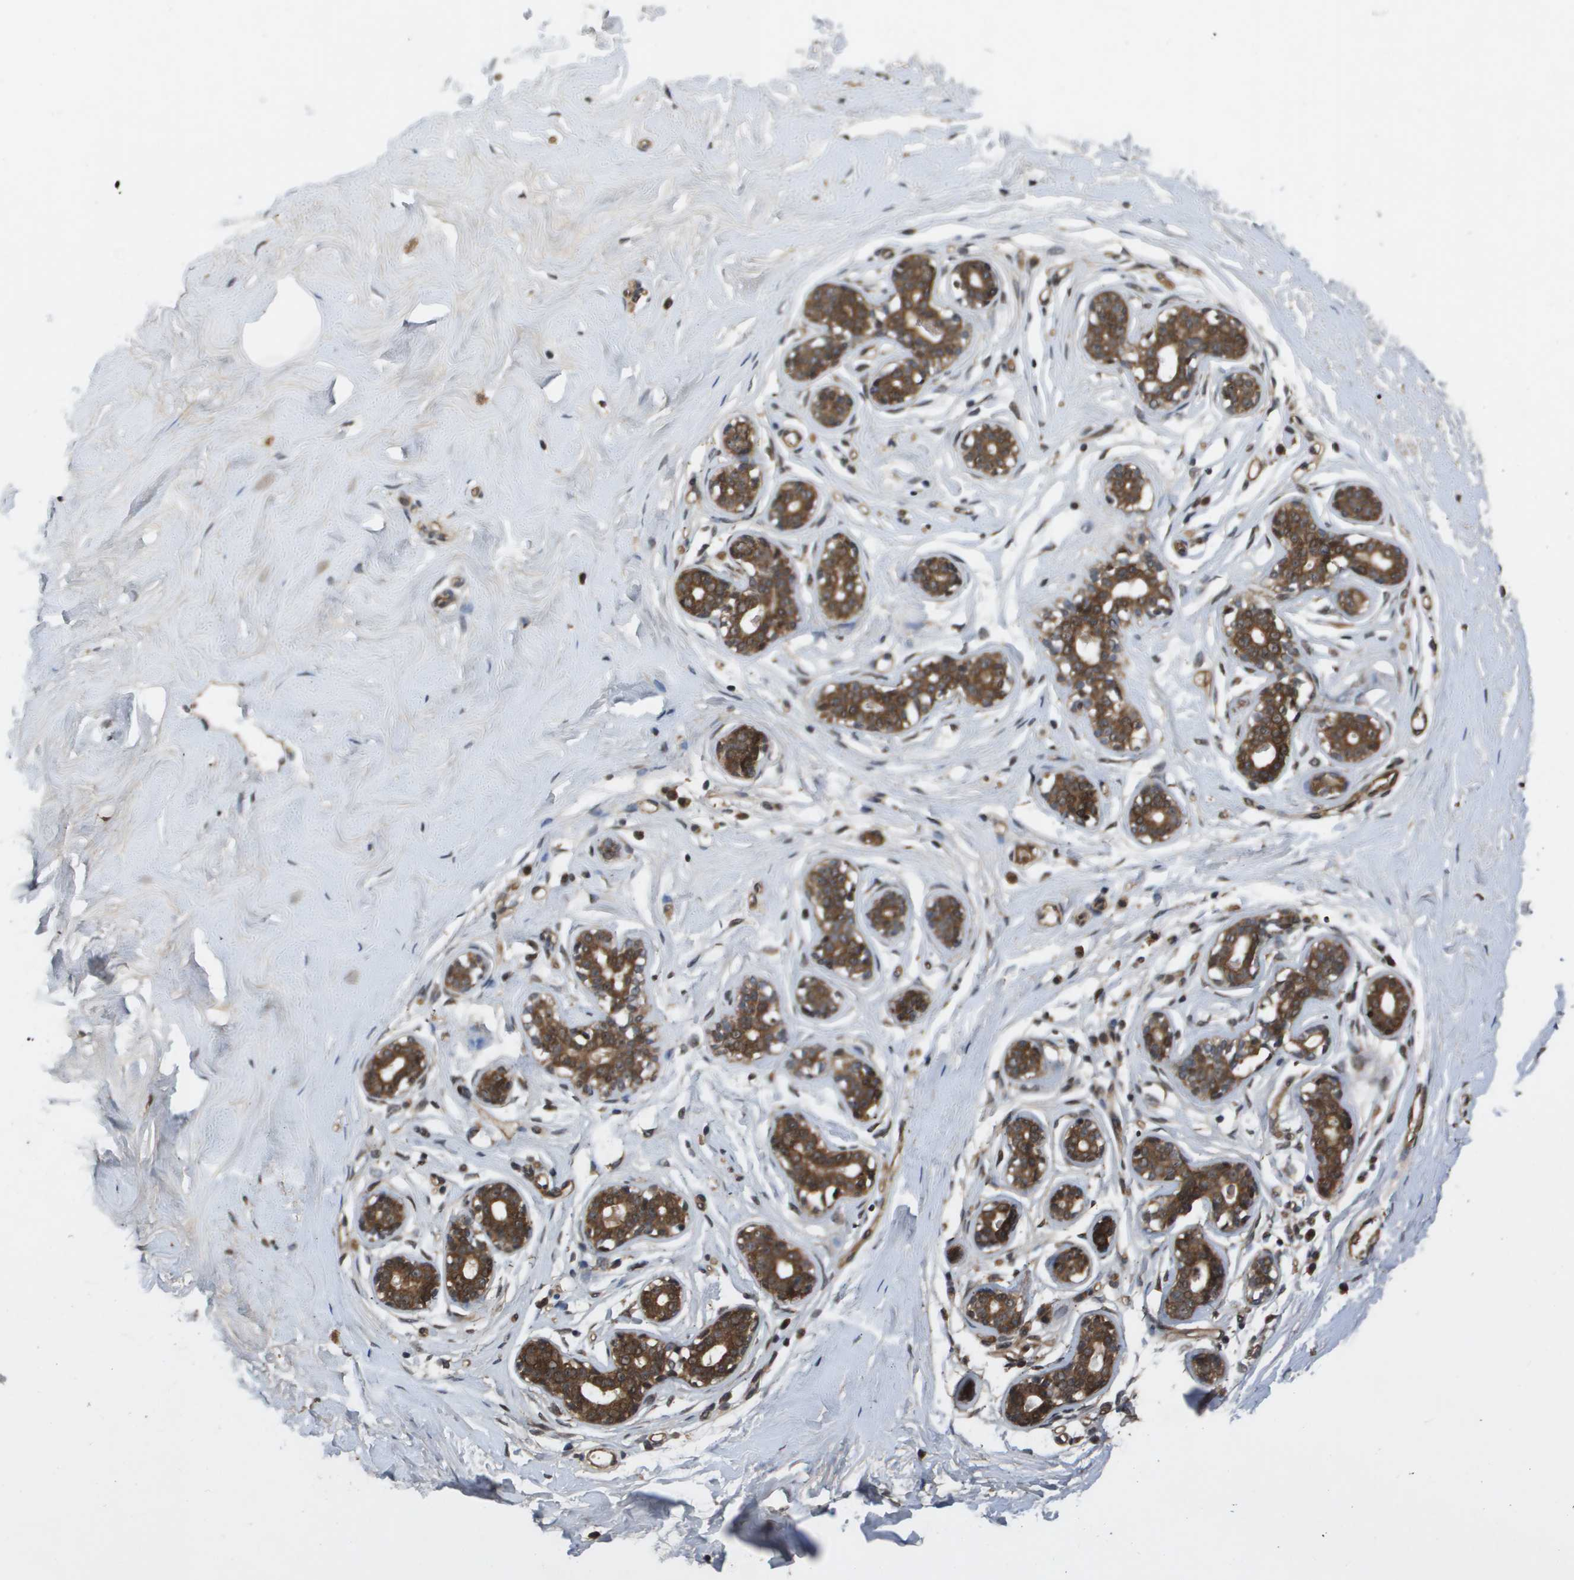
{"staining": {"intensity": "moderate", "quantity": ">75%", "location": "cytoplasmic/membranous"}, "tissue": "breast", "cell_type": "Adipocytes", "image_type": "normal", "snomed": [{"axis": "morphology", "description": "Normal tissue, NOS"}, {"axis": "topography", "description": "Breast"}], "caption": "Approximately >75% of adipocytes in benign breast display moderate cytoplasmic/membranous protein staining as visualized by brown immunohistochemical staining.", "gene": "SPTLC1", "patient": {"sex": "female", "age": 23}}